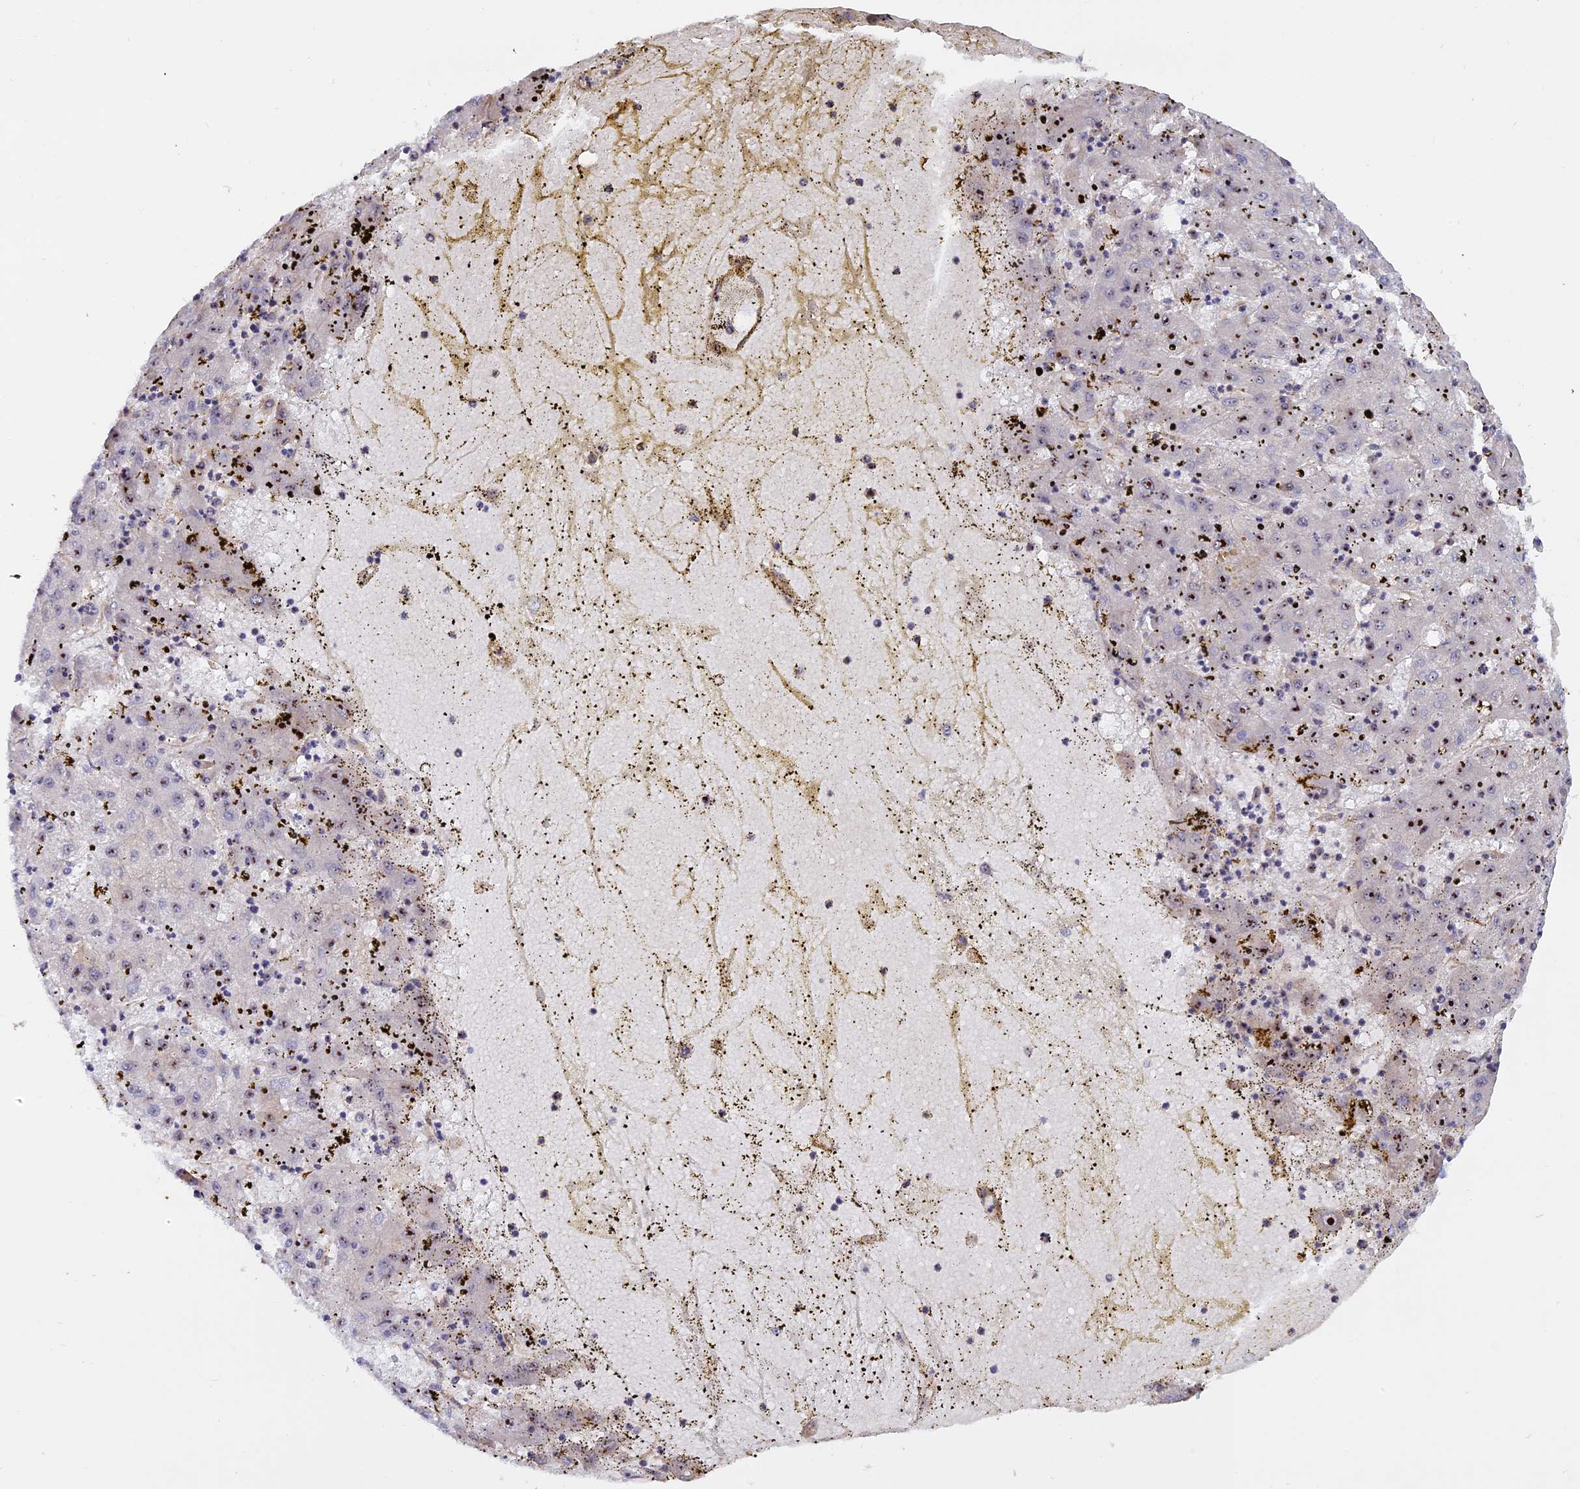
{"staining": {"intensity": "weak", "quantity": "25%-75%", "location": "nuclear"}, "tissue": "liver cancer", "cell_type": "Tumor cells", "image_type": "cancer", "snomed": [{"axis": "morphology", "description": "Carcinoma, Hepatocellular, NOS"}, {"axis": "topography", "description": "Liver"}], "caption": "Protein staining displays weak nuclear positivity in approximately 25%-75% of tumor cells in liver cancer (hepatocellular carcinoma).", "gene": "DBNDD1", "patient": {"sex": "male", "age": 72}}